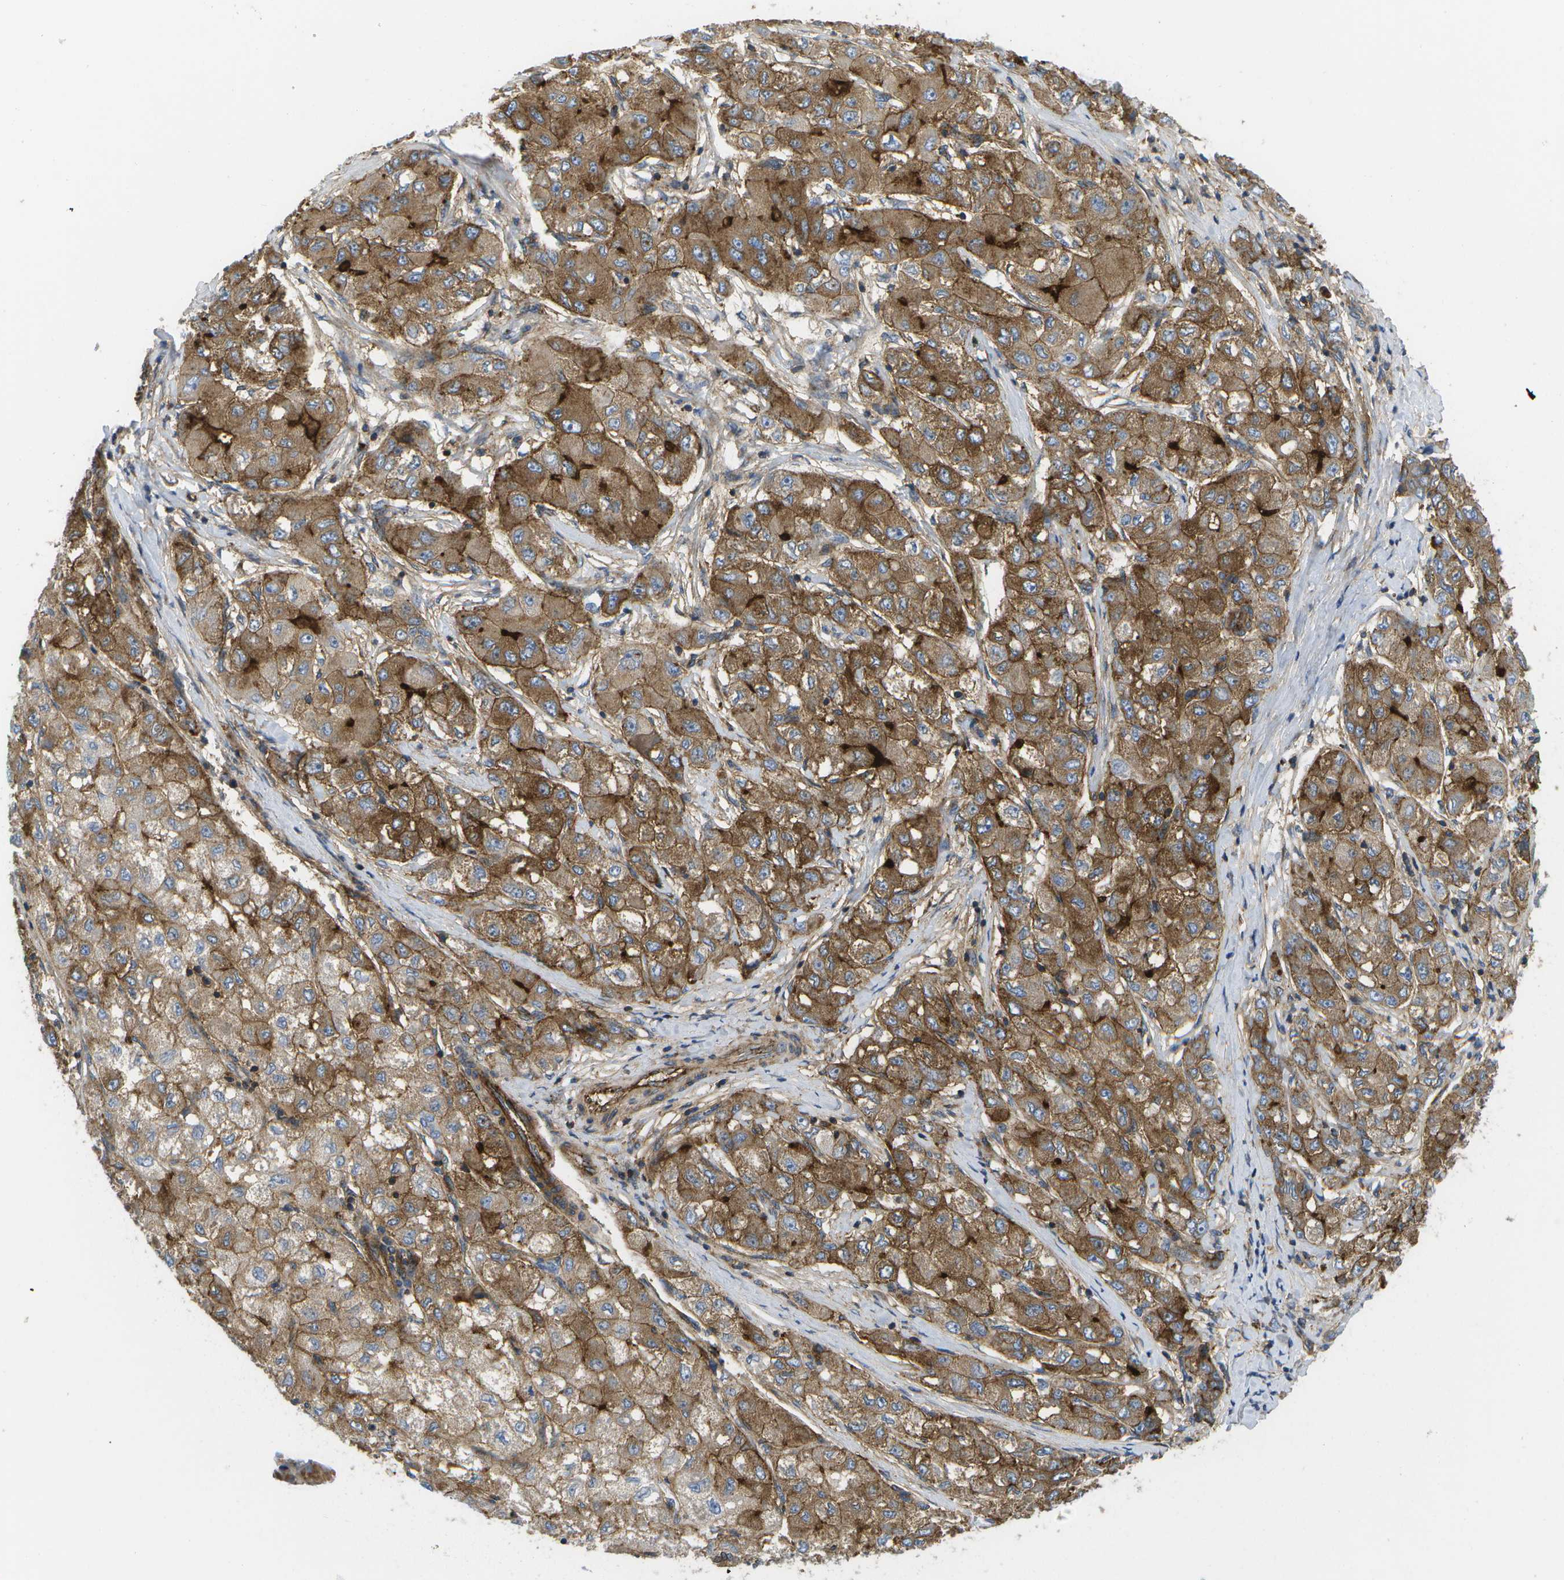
{"staining": {"intensity": "moderate", "quantity": ">75%", "location": "cytoplasmic/membranous"}, "tissue": "liver cancer", "cell_type": "Tumor cells", "image_type": "cancer", "snomed": [{"axis": "morphology", "description": "Carcinoma, Hepatocellular, NOS"}, {"axis": "topography", "description": "Liver"}], "caption": "Immunohistochemical staining of hepatocellular carcinoma (liver) displays moderate cytoplasmic/membranous protein staining in approximately >75% of tumor cells. (Stains: DAB in brown, nuclei in blue, Microscopy: brightfield microscopy at high magnification).", "gene": "BST2", "patient": {"sex": "male", "age": 80}}